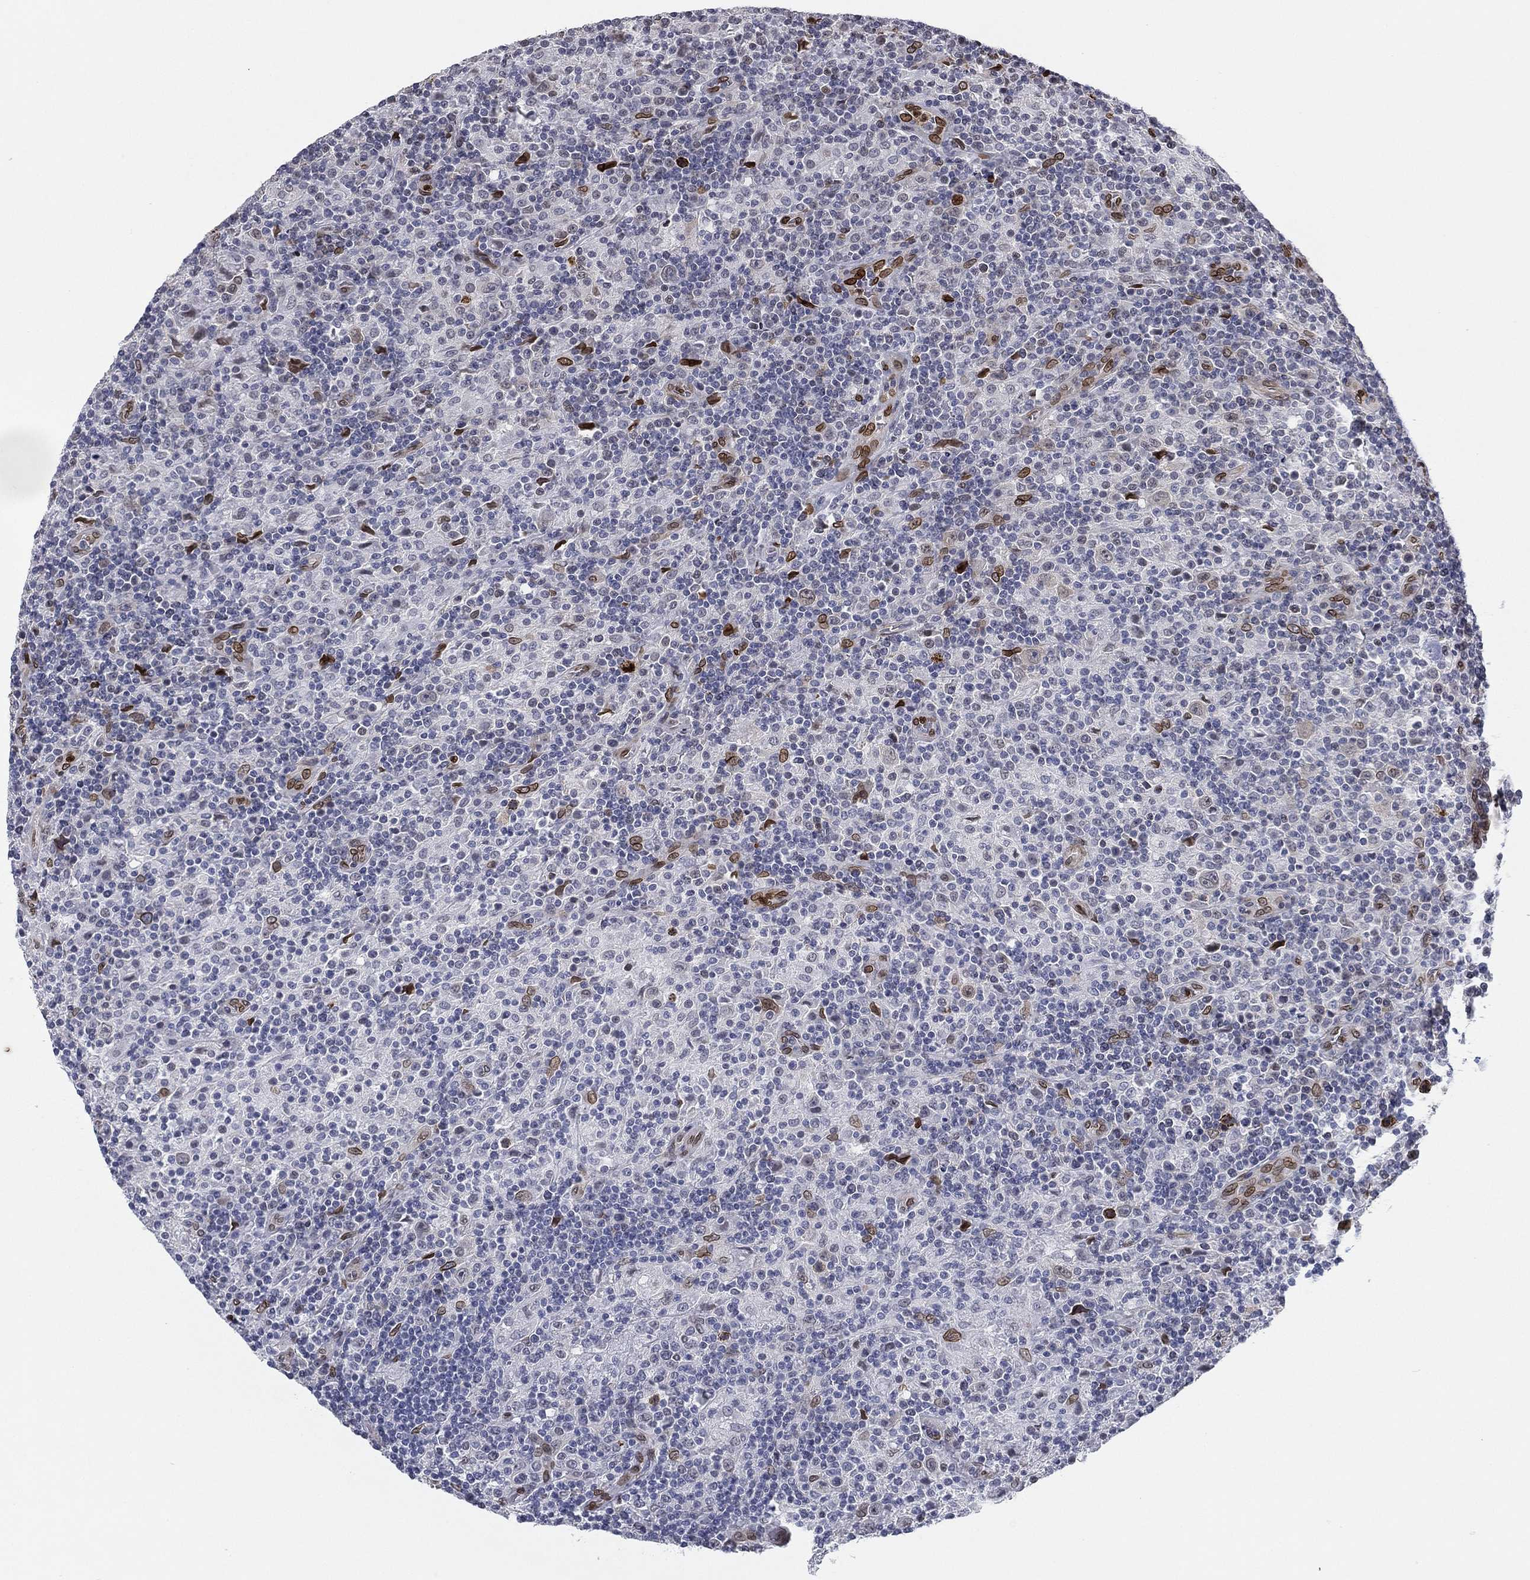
{"staining": {"intensity": "moderate", "quantity": ">75%", "location": "nuclear"}, "tissue": "lymphoma", "cell_type": "Tumor cells", "image_type": "cancer", "snomed": [{"axis": "morphology", "description": "Hodgkin's disease, NOS"}, {"axis": "topography", "description": "Lymph node"}], "caption": "Immunohistochemistry (IHC) (DAB) staining of lymphoma shows moderate nuclear protein staining in approximately >75% of tumor cells.", "gene": "LMNB1", "patient": {"sex": "male", "age": 70}}